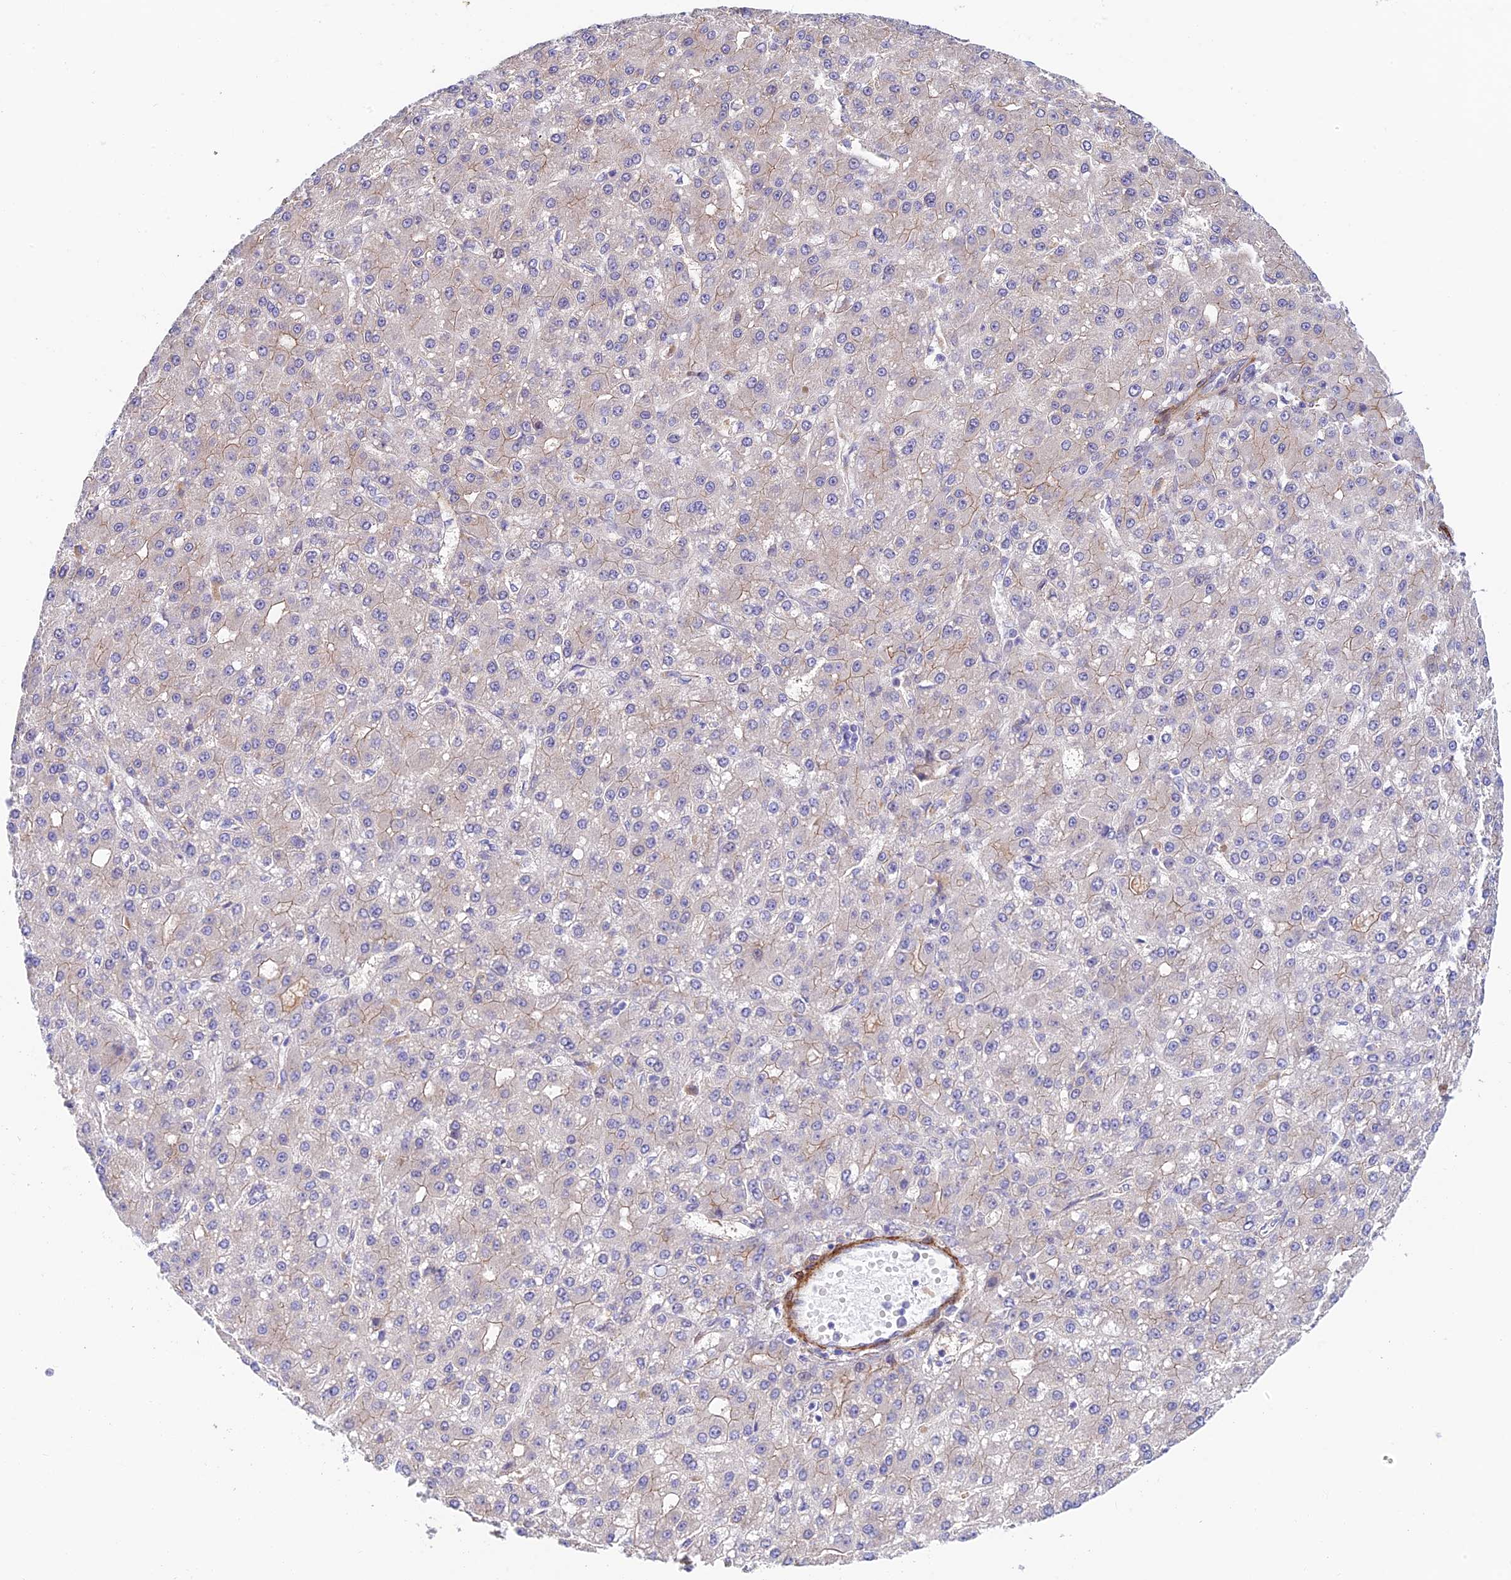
{"staining": {"intensity": "weak", "quantity": "<25%", "location": "cytoplasmic/membranous"}, "tissue": "liver cancer", "cell_type": "Tumor cells", "image_type": "cancer", "snomed": [{"axis": "morphology", "description": "Carcinoma, Hepatocellular, NOS"}, {"axis": "topography", "description": "Liver"}], "caption": "This is an immunohistochemistry micrograph of liver cancer (hepatocellular carcinoma). There is no staining in tumor cells.", "gene": "ANKRD50", "patient": {"sex": "male", "age": 67}}